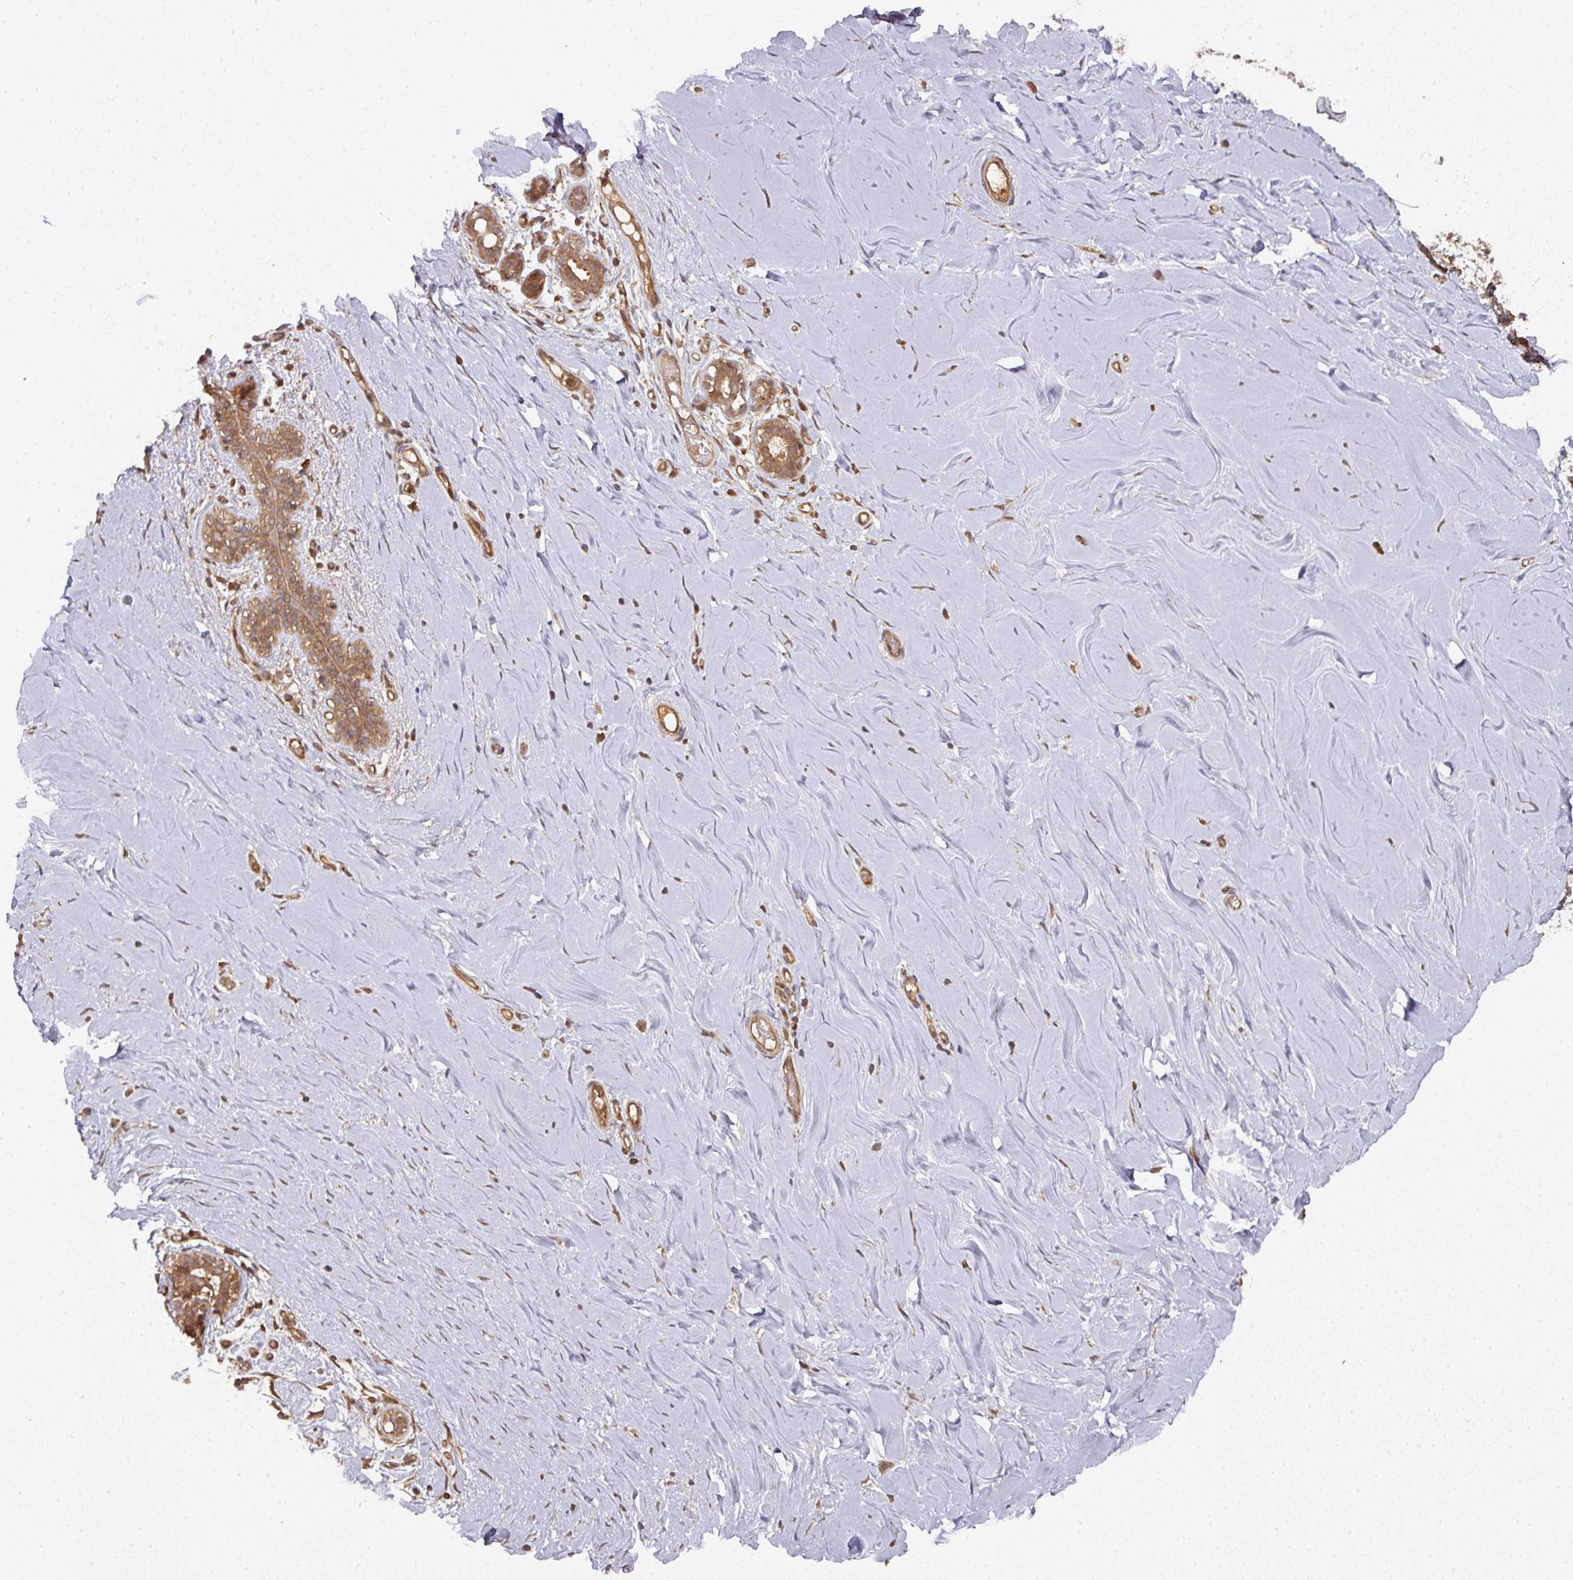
{"staining": {"intensity": "negative", "quantity": "none", "location": "none"}, "tissue": "breast", "cell_type": "Adipocytes", "image_type": "normal", "snomed": [{"axis": "morphology", "description": "Normal tissue, NOS"}, {"axis": "topography", "description": "Breast"}], "caption": "The histopathology image shows no staining of adipocytes in unremarkable breast. (DAB IHC with hematoxylin counter stain).", "gene": "EIF4EBP2", "patient": {"sex": "female", "age": 27}}